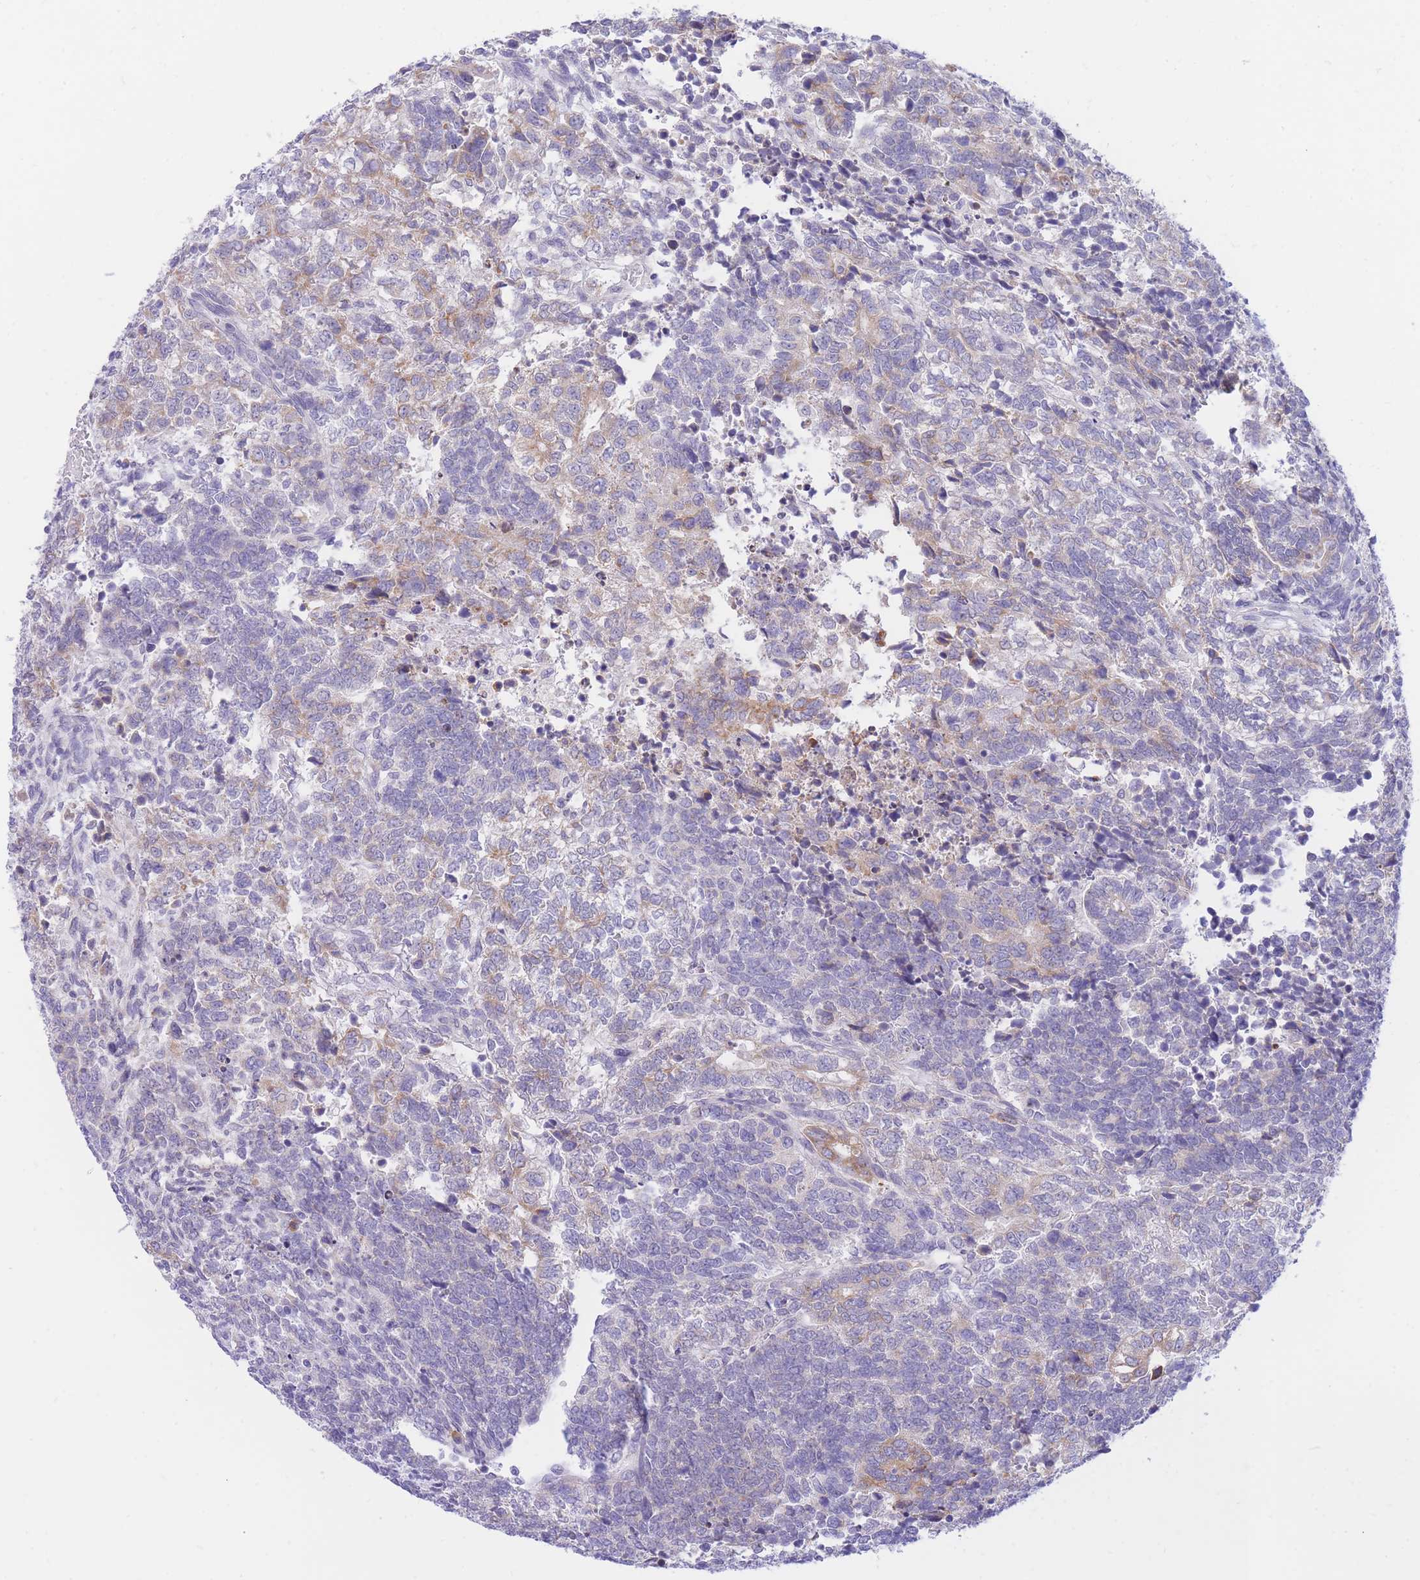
{"staining": {"intensity": "weak", "quantity": "<25%", "location": "cytoplasmic/membranous"}, "tissue": "testis cancer", "cell_type": "Tumor cells", "image_type": "cancer", "snomed": [{"axis": "morphology", "description": "Carcinoma, Embryonal, NOS"}, {"axis": "topography", "description": "Testis"}], "caption": "A micrograph of human testis cancer (embryonal carcinoma) is negative for staining in tumor cells.", "gene": "SSUH2", "patient": {"sex": "male", "age": 23}}